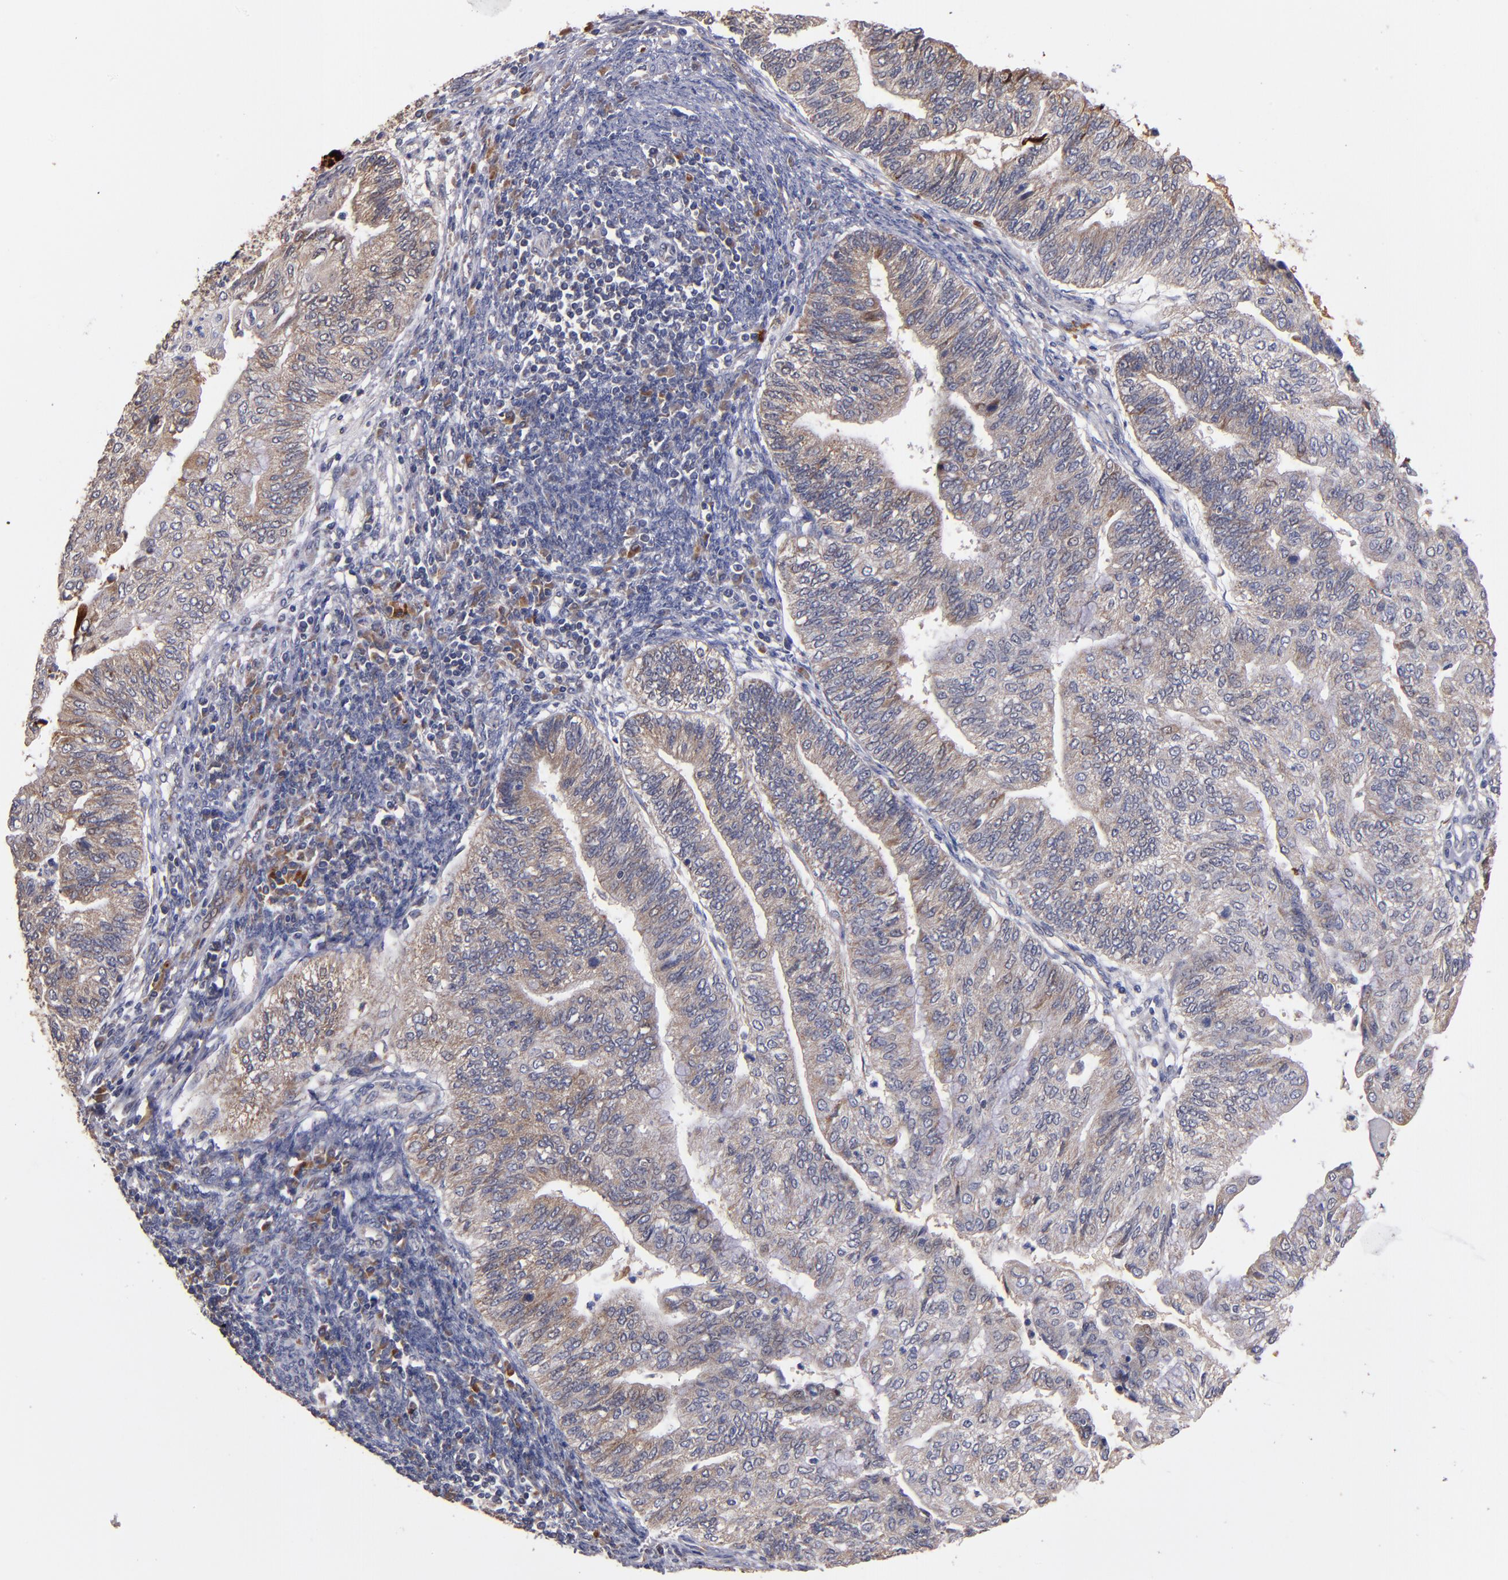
{"staining": {"intensity": "weak", "quantity": ">75%", "location": "cytoplasmic/membranous"}, "tissue": "endometrial cancer", "cell_type": "Tumor cells", "image_type": "cancer", "snomed": [{"axis": "morphology", "description": "Adenocarcinoma, NOS"}, {"axis": "topography", "description": "Endometrium"}], "caption": "An immunohistochemistry (IHC) micrograph of neoplastic tissue is shown. Protein staining in brown shows weak cytoplasmic/membranous positivity in endometrial cancer within tumor cells.", "gene": "DIABLO", "patient": {"sex": "female", "age": 59}}